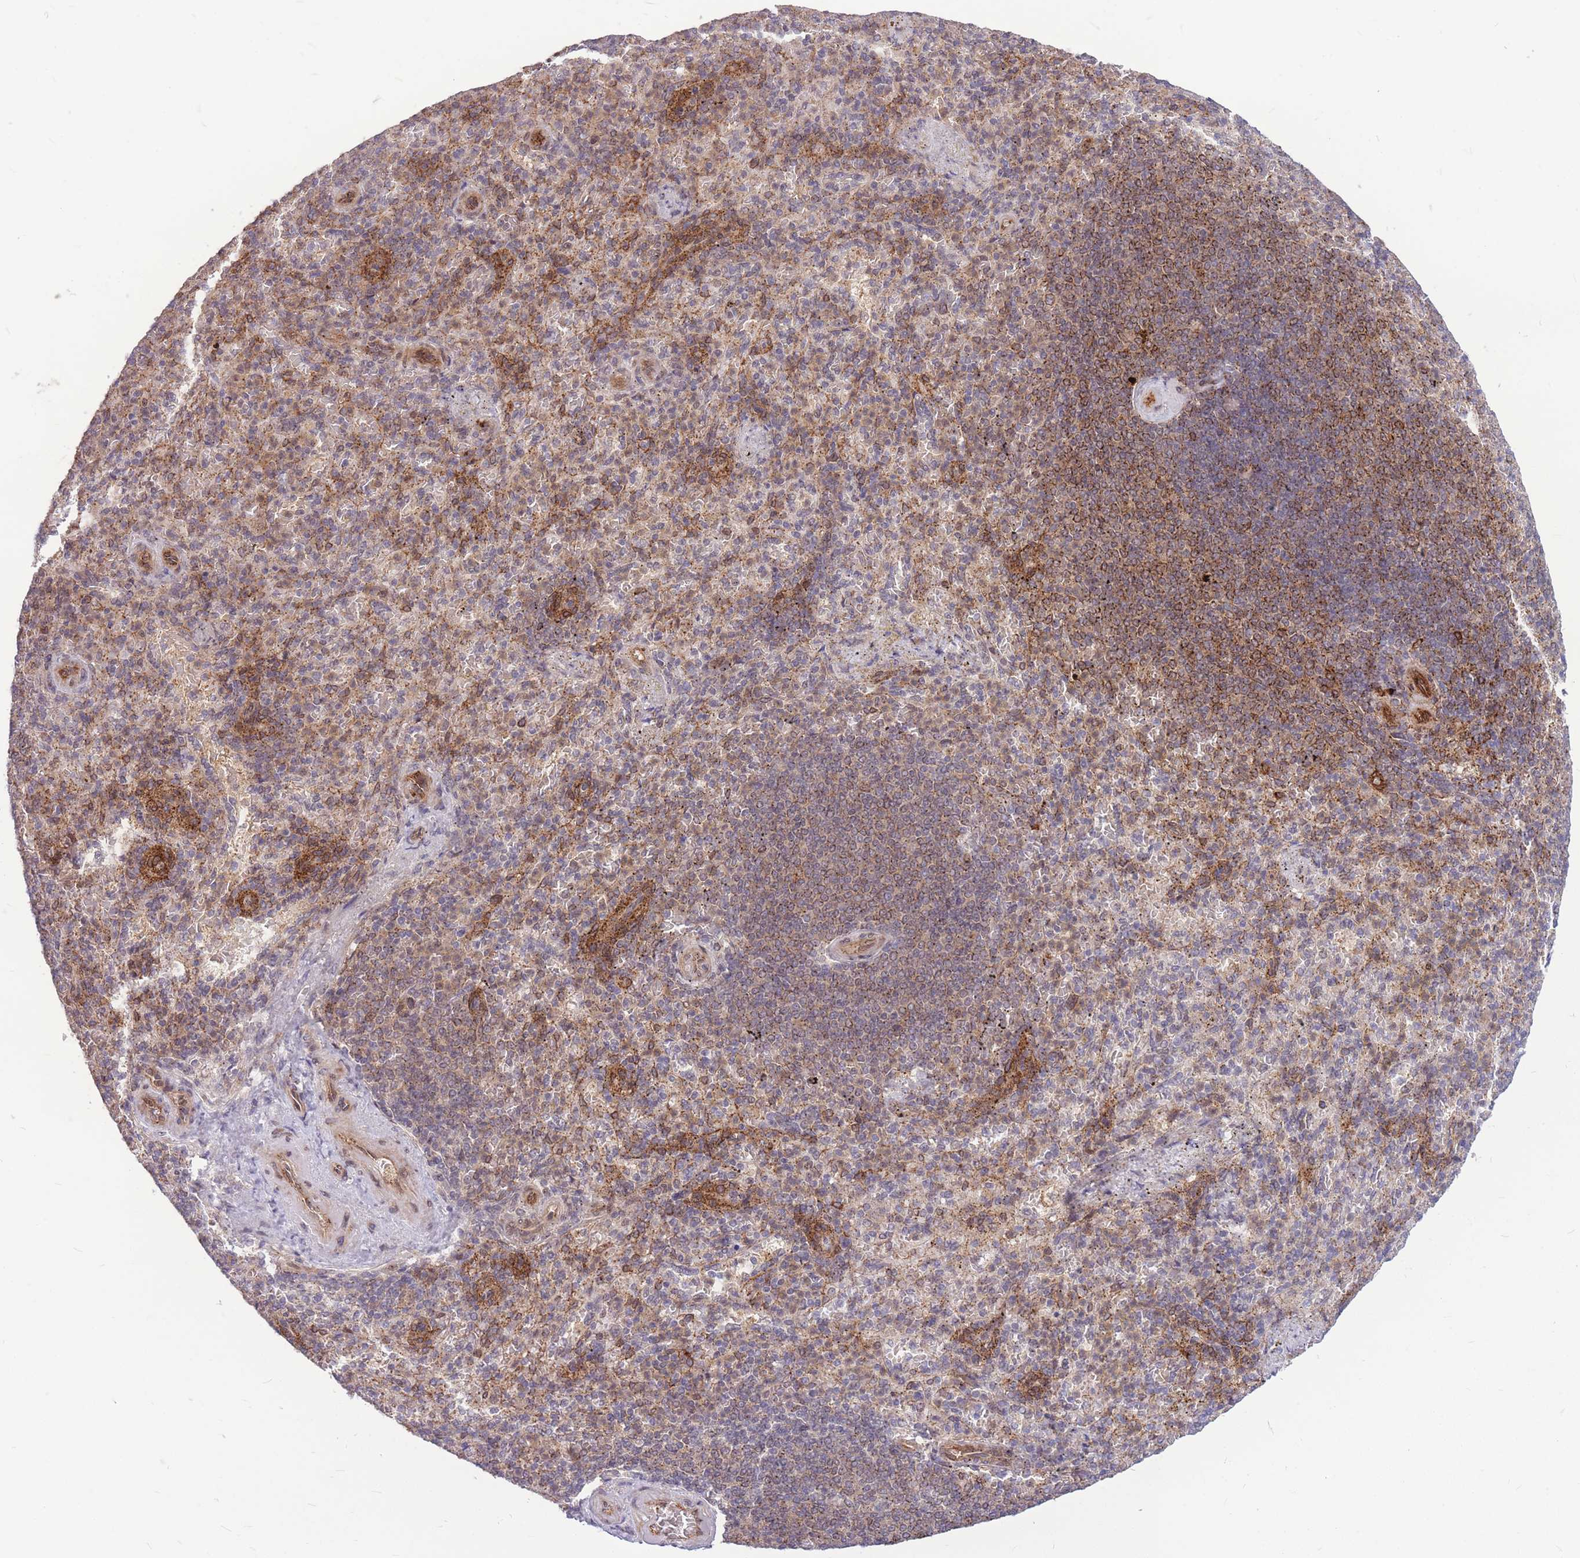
{"staining": {"intensity": "weak", "quantity": "<25%", "location": "cytoplasmic/membranous"}, "tissue": "spleen", "cell_type": "Cells in red pulp", "image_type": "normal", "snomed": [{"axis": "morphology", "description": "Normal tissue, NOS"}, {"axis": "topography", "description": "Spleen"}], "caption": "DAB immunohistochemical staining of normal human spleen shows no significant expression in cells in red pulp. (Stains: DAB (3,3'-diaminobenzidine) IHC with hematoxylin counter stain, Microscopy: brightfield microscopy at high magnification).", "gene": "TCF20", "patient": {"sex": "female", "age": 74}}